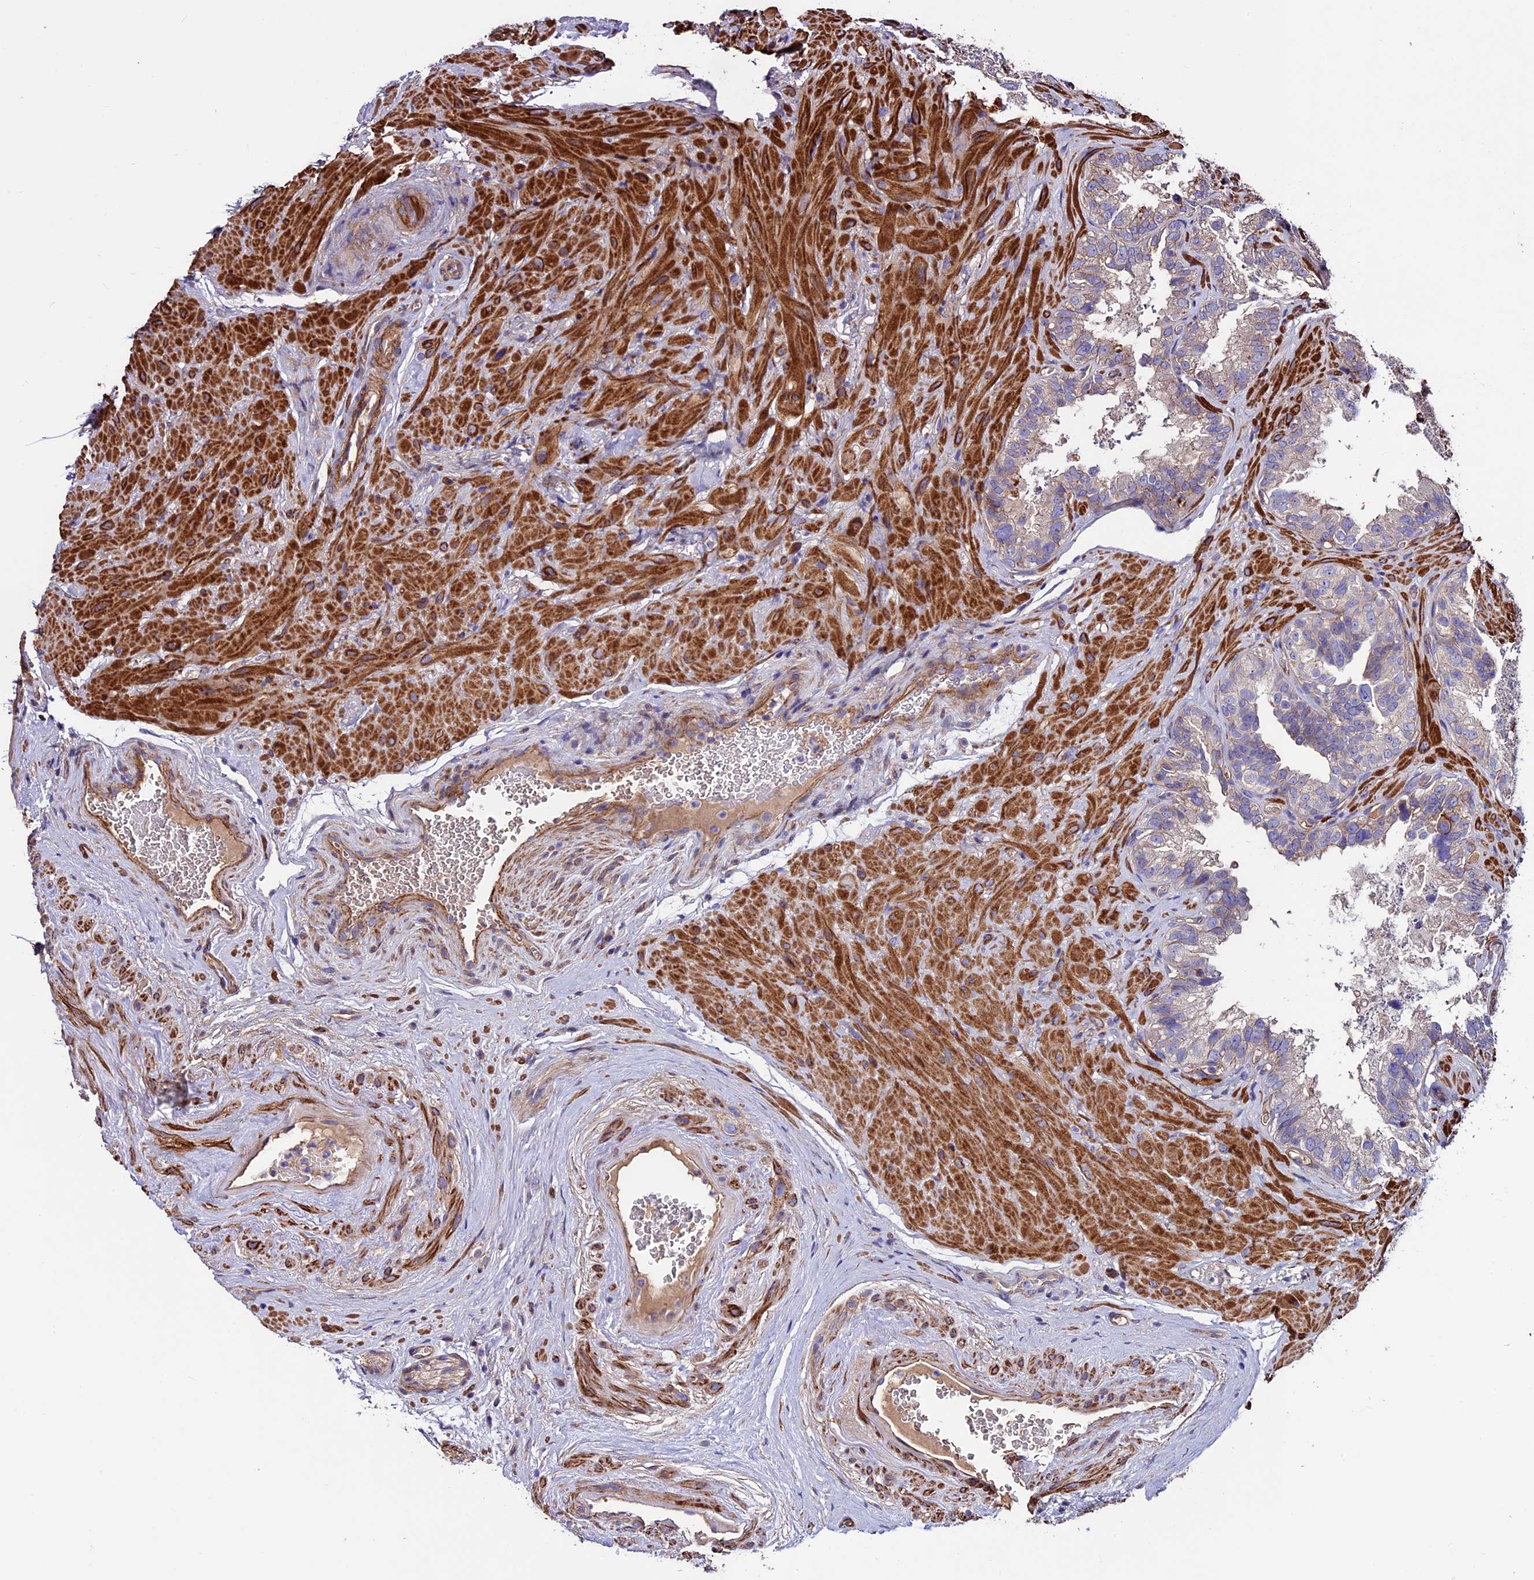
{"staining": {"intensity": "negative", "quantity": "none", "location": "none"}, "tissue": "seminal vesicle", "cell_type": "Glandular cells", "image_type": "normal", "snomed": [{"axis": "morphology", "description": "Normal tissue, NOS"}, {"axis": "topography", "description": "Seminal veicle"}, {"axis": "topography", "description": "Peripheral nerve tissue"}], "caption": "Immunohistochemistry histopathology image of normal seminal vesicle stained for a protein (brown), which demonstrates no staining in glandular cells.", "gene": "EVA1B", "patient": {"sex": "male", "age": 67}}